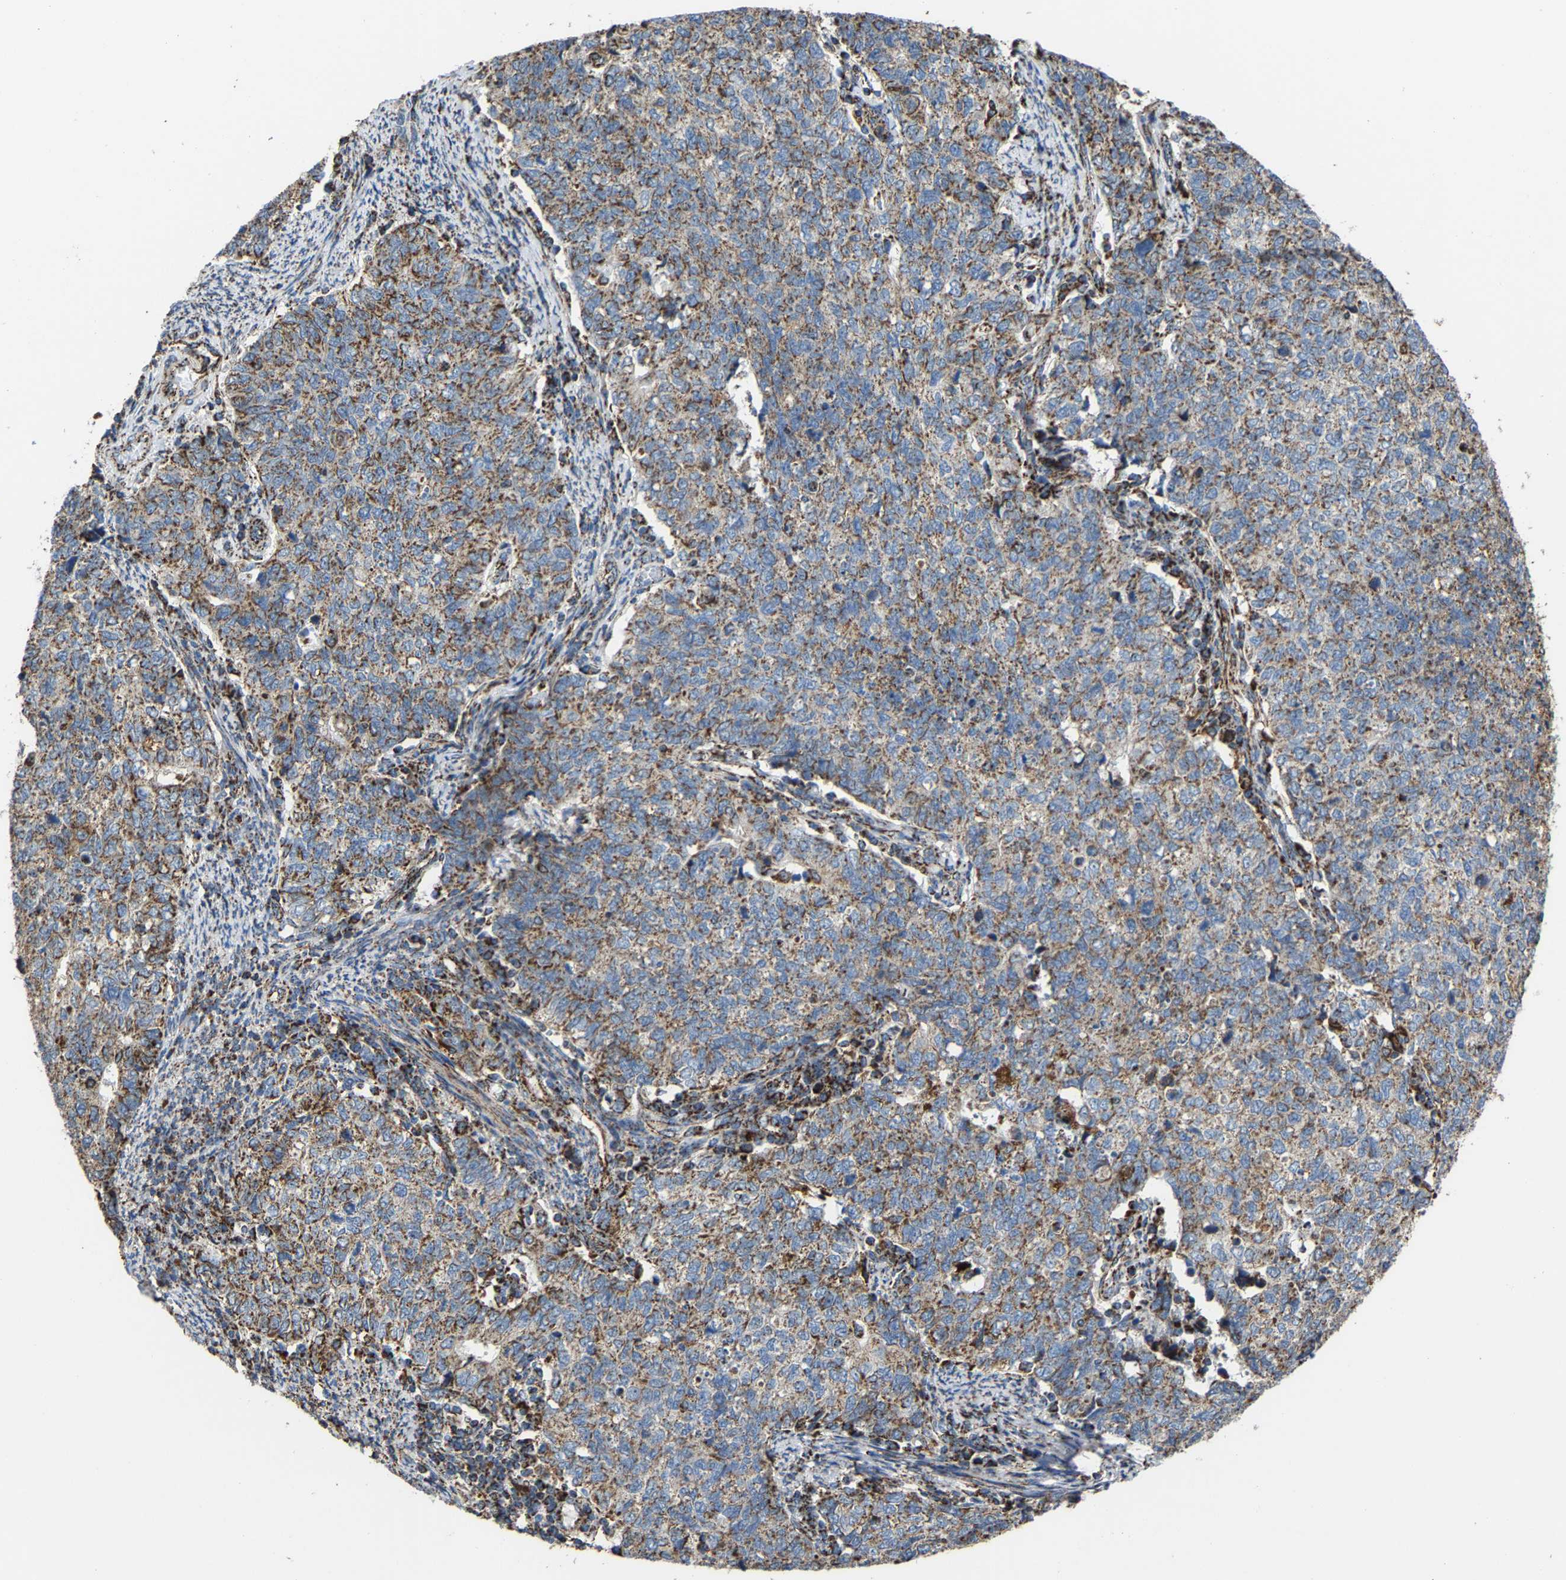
{"staining": {"intensity": "moderate", "quantity": ">75%", "location": "cytoplasmic/membranous"}, "tissue": "cervical cancer", "cell_type": "Tumor cells", "image_type": "cancer", "snomed": [{"axis": "morphology", "description": "Squamous cell carcinoma, NOS"}, {"axis": "topography", "description": "Cervix"}], "caption": "DAB immunohistochemical staining of cervical cancer exhibits moderate cytoplasmic/membranous protein expression in about >75% of tumor cells.", "gene": "NDUFV3", "patient": {"sex": "female", "age": 63}}